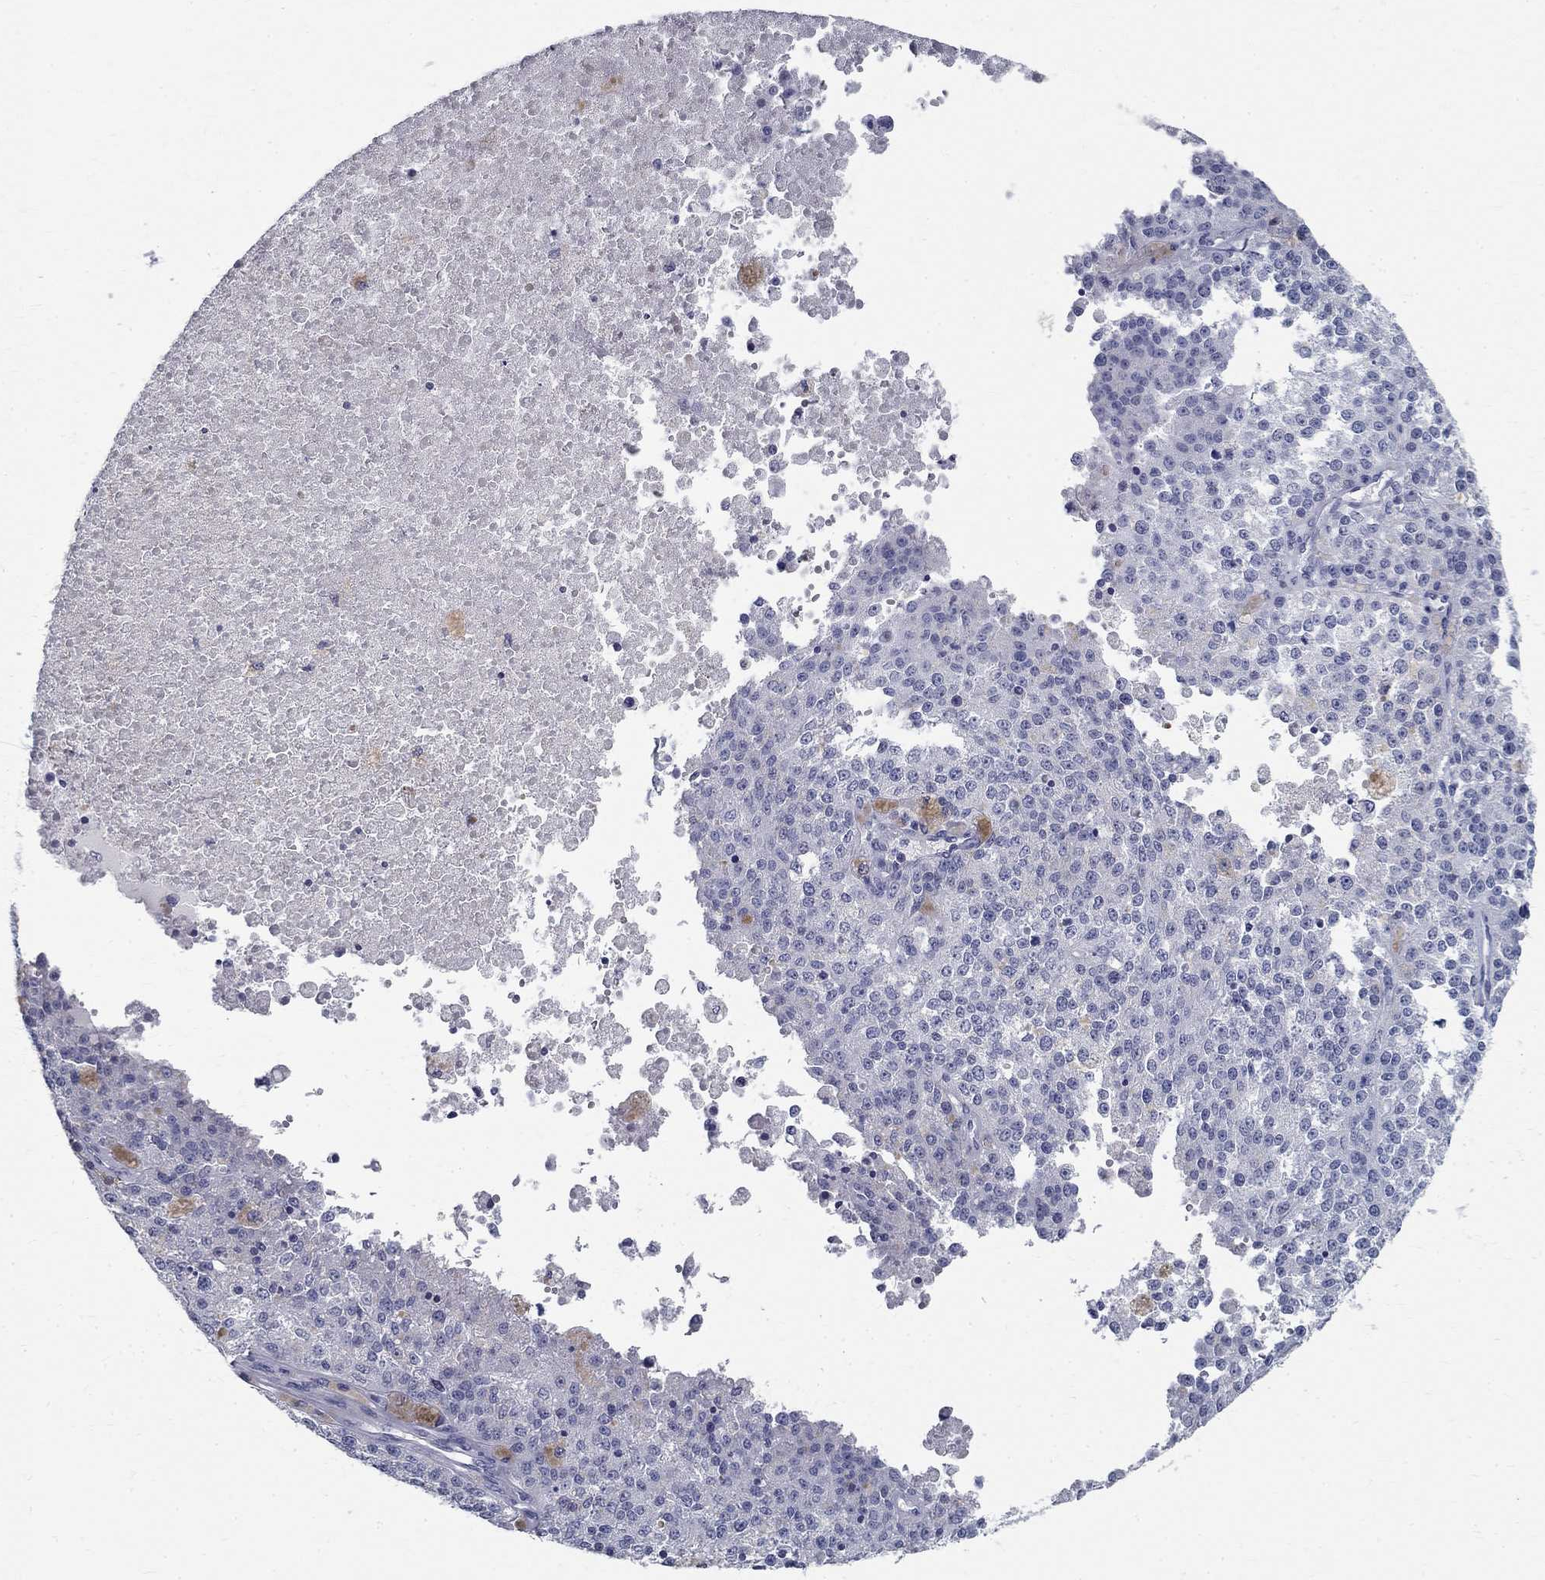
{"staining": {"intensity": "negative", "quantity": "none", "location": "none"}, "tissue": "melanoma", "cell_type": "Tumor cells", "image_type": "cancer", "snomed": [{"axis": "morphology", "description": "Malignant melanoma, Metastatic site"}, {"axis": "topography", "description": "Lymph node"}], "caption": "An image of malignant melanoma (metastatic site) stained for a protein reveals no brown staining in tumor cells. The staining is performed using DAB brown chromogen with nuclei counter-stained in using hematoxylin.", "gene": "TGM4", "patient": {"sex": "female", "age": 64}}